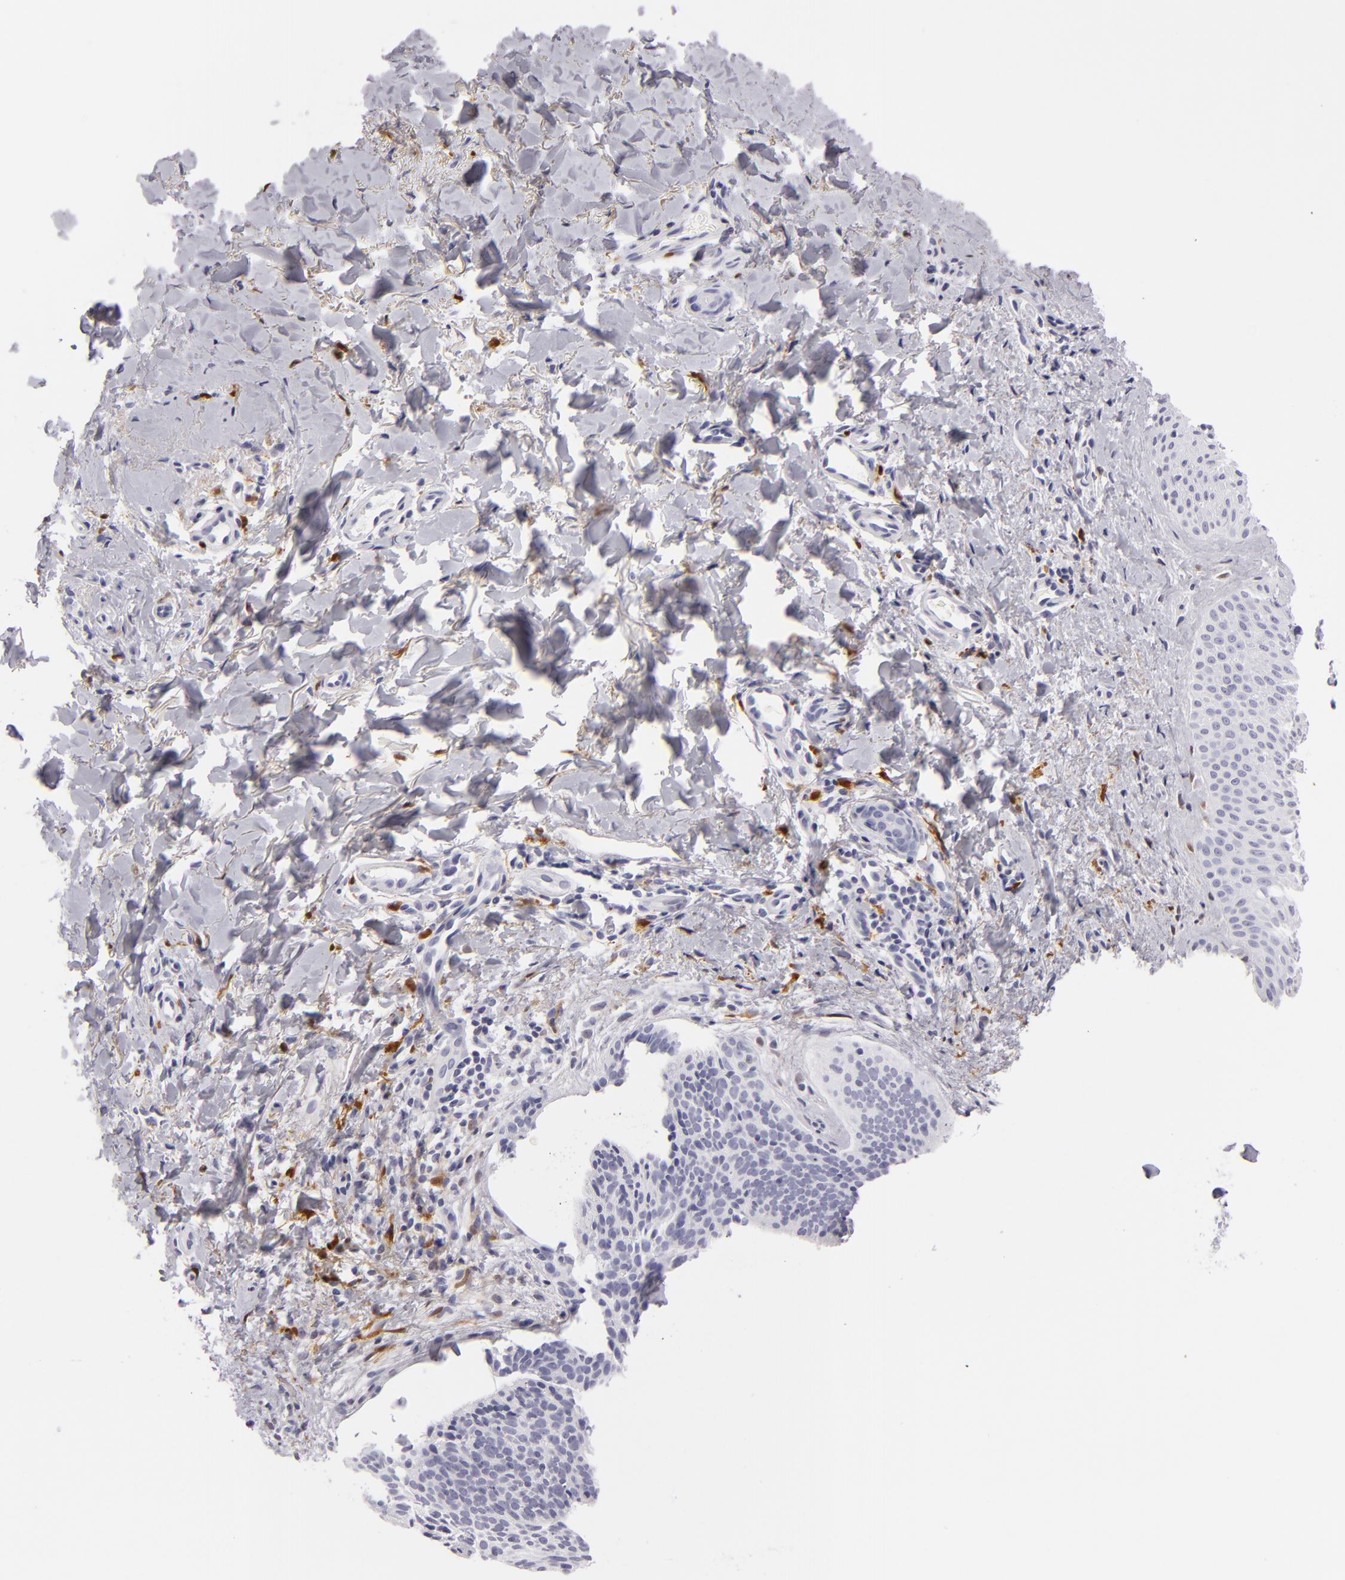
{"staining": {"intensity": "negative", "quantity": "none", "location": "none"}, "tissue": "skin cancer", "cell_type": "Tumor cells", "image_type": "cancer", "snomed": [{"axis": "morphology", "description": "Basal cell carcinoma"}, {"axis": "topography", "description": "Skin"}], "caption": "Tumor cells are negative for brown protein staining in skin cancer.", "gene": "F13A1", "patient": {"sex": "female", "age": 78}}